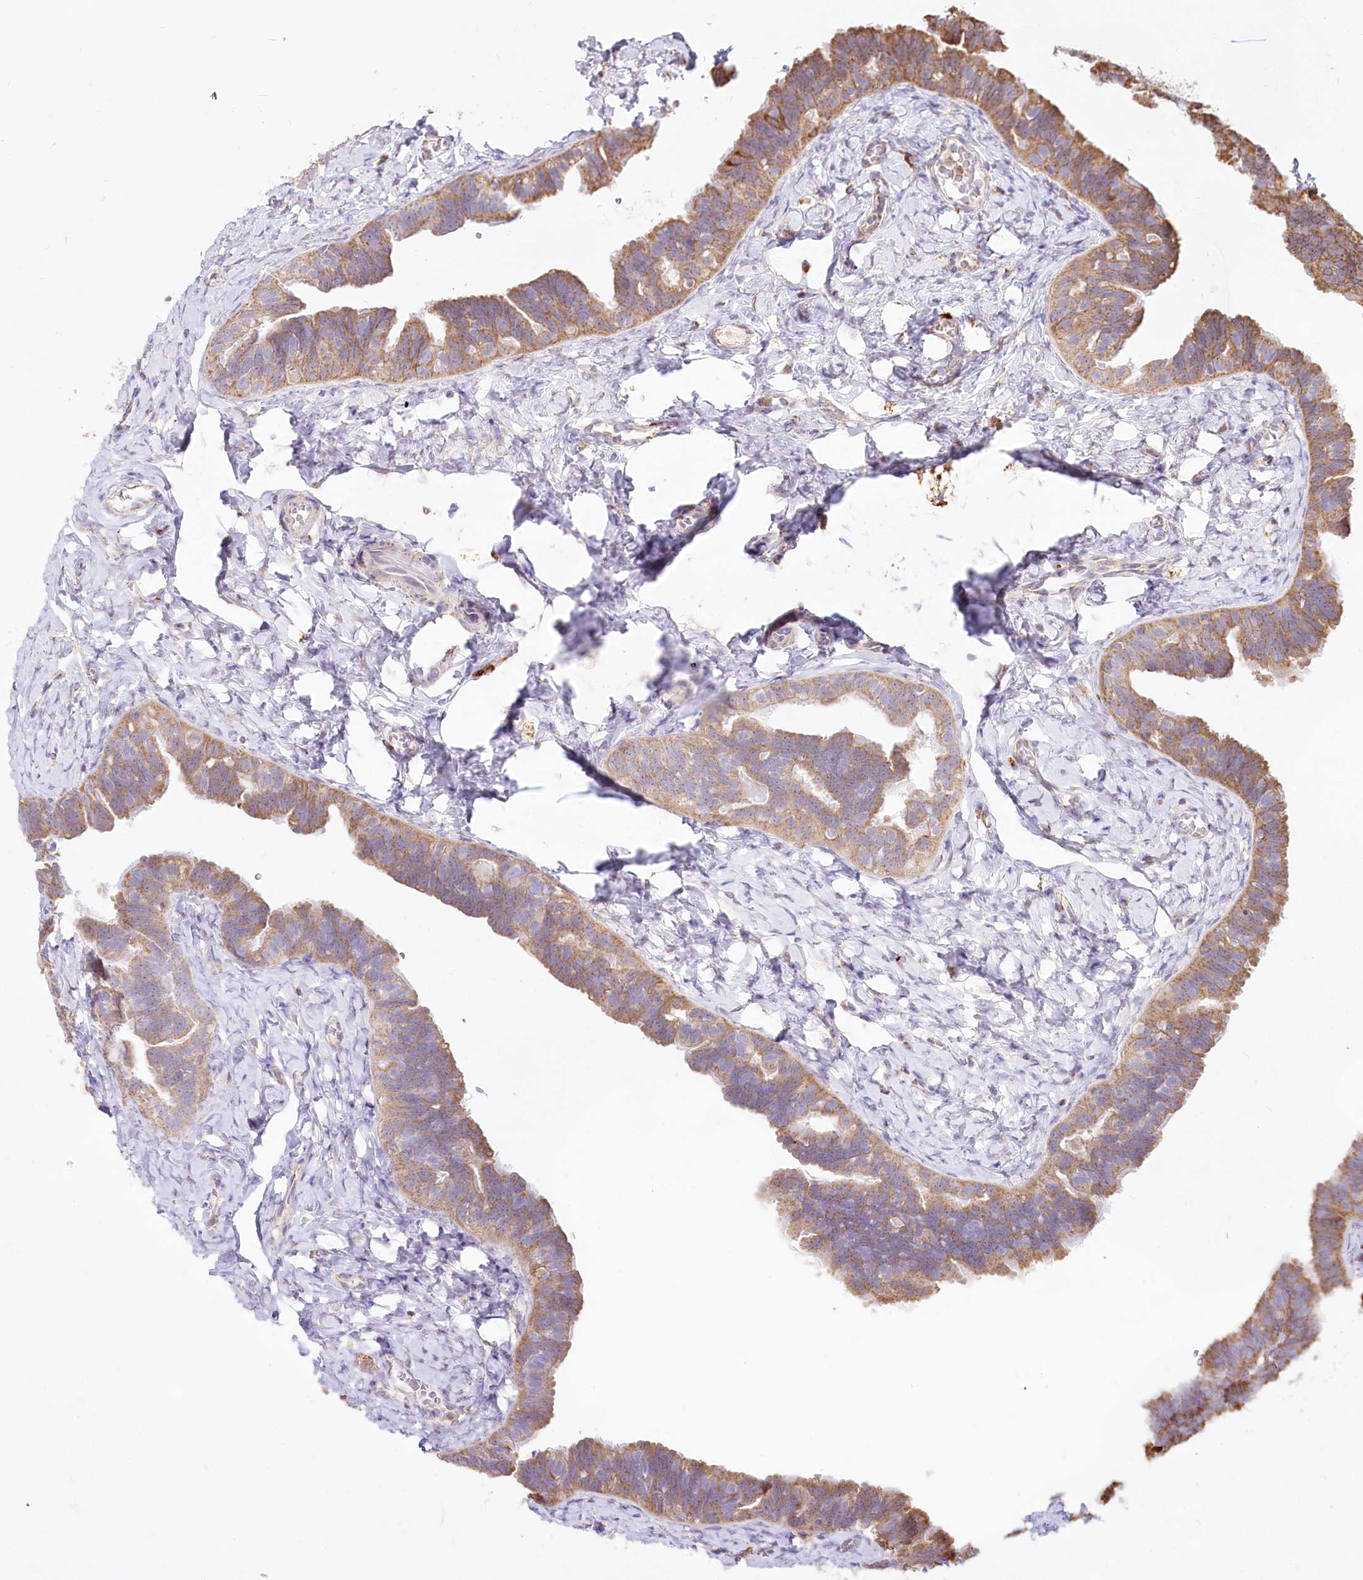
{"staining": {"intensity": "moderate", "quantity": ">75%", "location": "cytoplasmic/membranous"}, "tissue": "fallopian tube", "cell_type": "Glandular cells", "image_type": "normal", "snomed": [{"axis": "morphology", "description": "Normal tissue, NOS"}, {"axis": "topography", "description": "Fallopian tube"}], "caption": "Benign fallopian tube shows moderate cytoplasmic/membranous positivity in approximately >75% of glandular cells (Stains: DAB in brown, nuclei in blue, Microscopy: brightfield microscopy at high magnification)..", "gene": "TASOR2", "patient": {"sex": "female", "age": 65}}